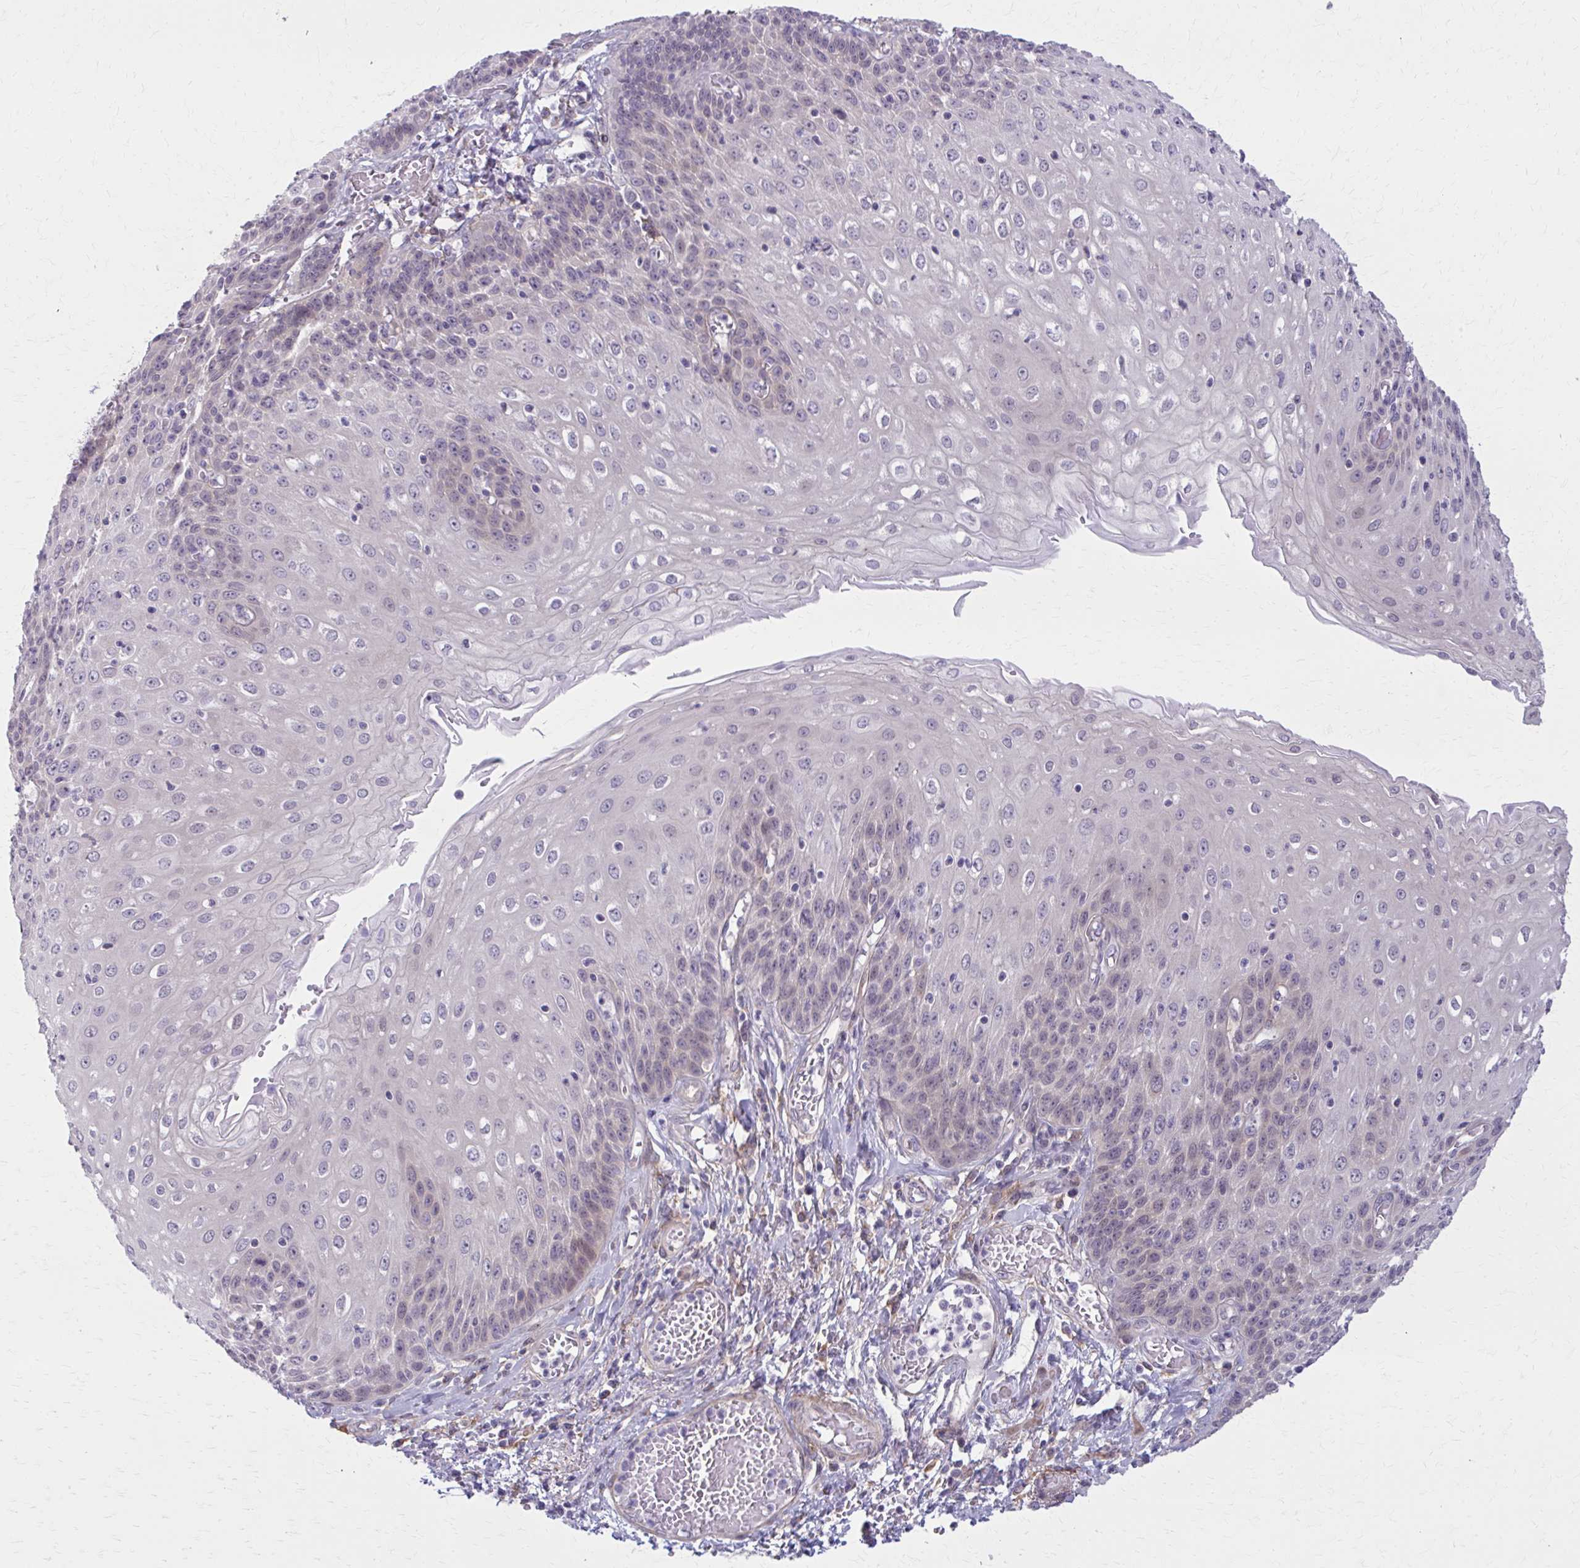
{"staining": {"intensity": "weak", "quantity": "25%-75%", "location": "cytoplasmic/membranous"}, "tissue": "esophagus", "cell_type": "Squamous epithelial cells", "image_type": "normal", "snomed": [{"axis": "morphology", "description": "Normal tissue, NOS"}, {"axis": "morphology", "description": "Adenocarcinoma, NOS"}, {"axis": "topography", "description": "Esophagus"}], "caption": "The photomicrograph displays staining of benign esophagus, revealing weak cytoplasmic/membranous protein staining (brown color) within squamous epithelial cells.", "gene": "NUMBL", "patient": {"sex": "male", "age": 81}}